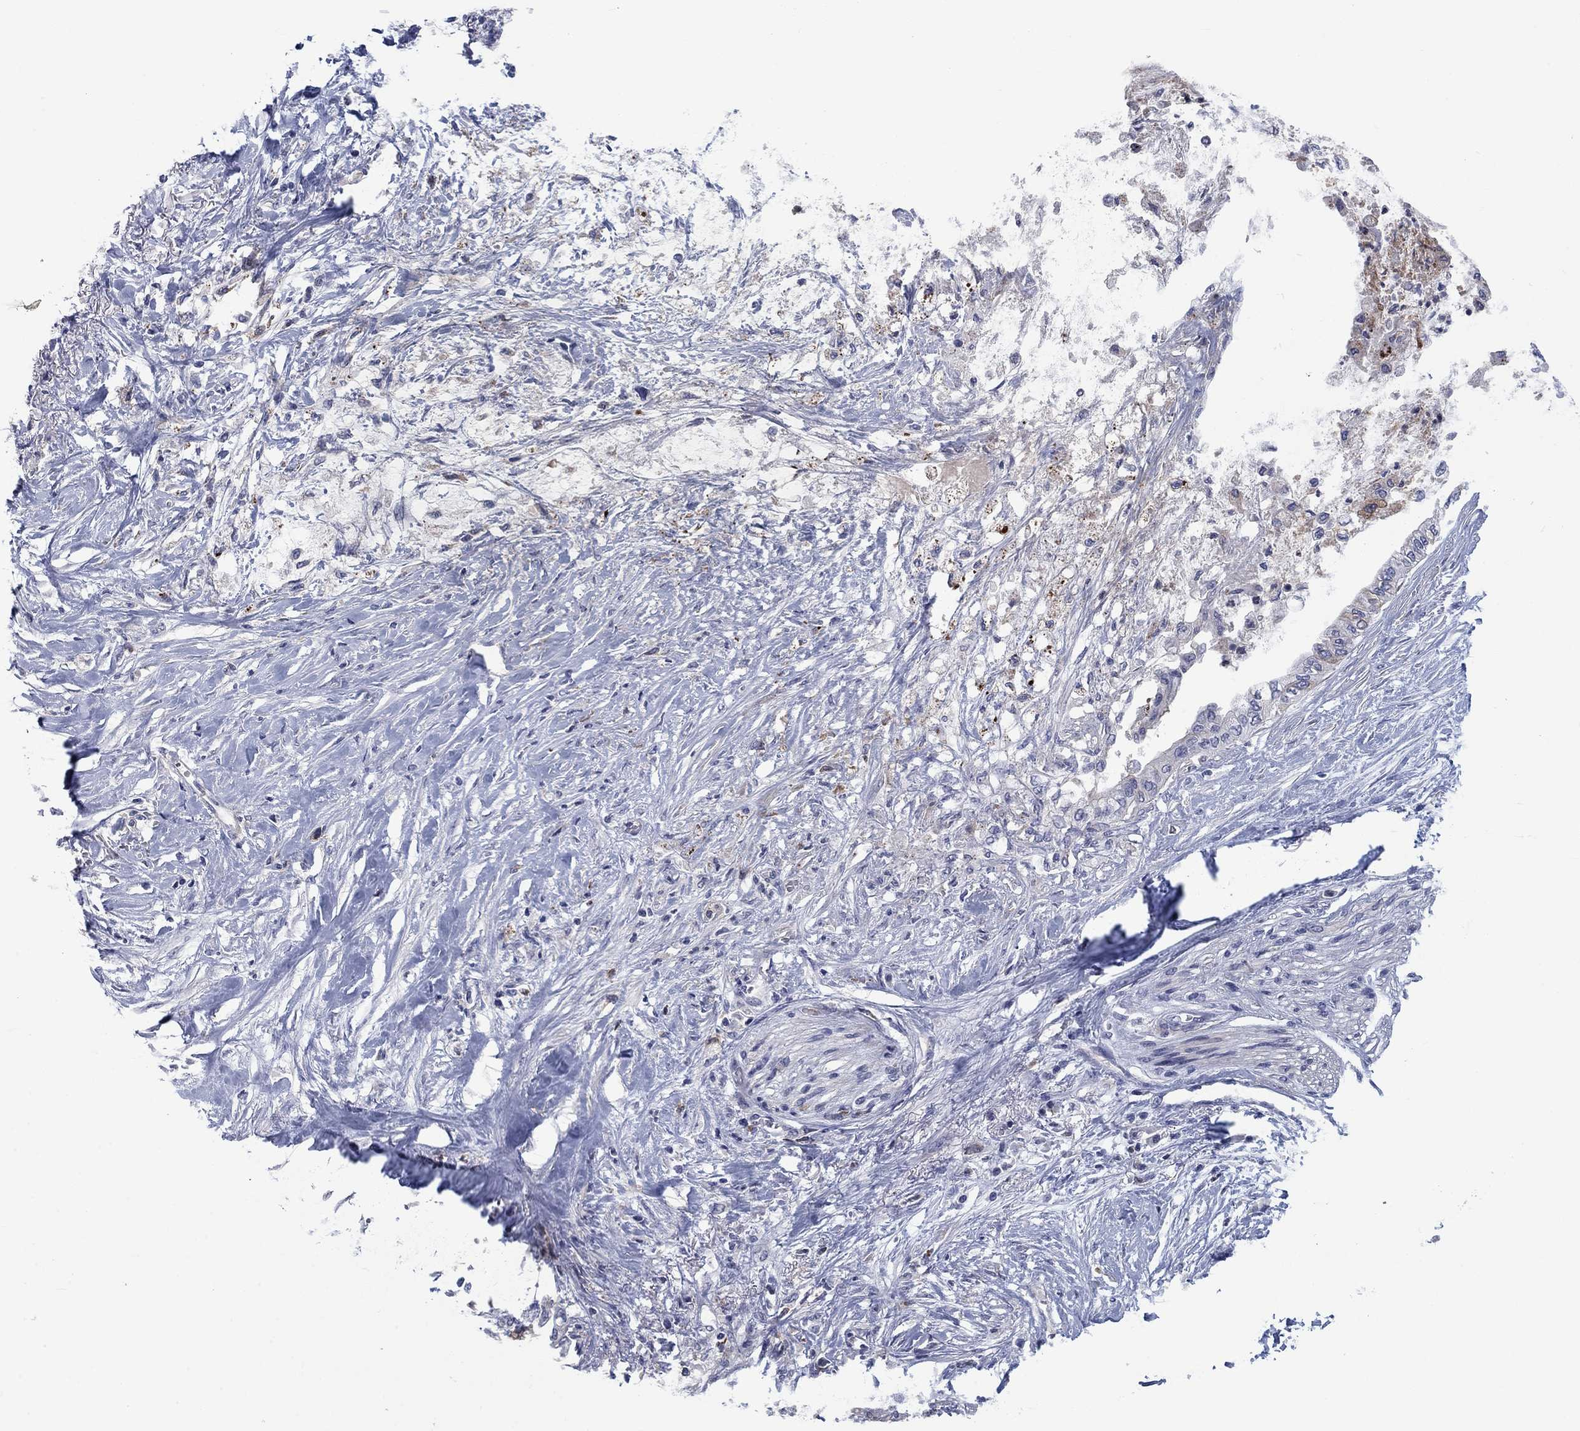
{"staining": {"intensity": "negative", "quantity": "none", "location": "none"}, "tissue": "pancreatic cancer", "cell_type": "Tumor cells", "image_type": "cancer", "snomed": [{"axis": "morphology", "description": "Normal tissue, NOS"}, {"axis": "morphology", "description": "Adenocarcinoma, NOS"}, {"axis": "topography", "description": "Pancreas"}, {"axis": "topography", "description": "Duodenum"}], "caption": "Immunohistochemistry micrograph of neoplastic tissue: pancreatic cancer (adenocarcinoma) stained with DAB (3,3'-diaminobenzidine) displays no significant protein positivity in tumor cells. (DAB (3,3'-diaminobenzidine) IHC visualized using brightfield microscopy, high magnification).", "gene": "KIF15", "patient": {"sex": "female", "age": 60}}